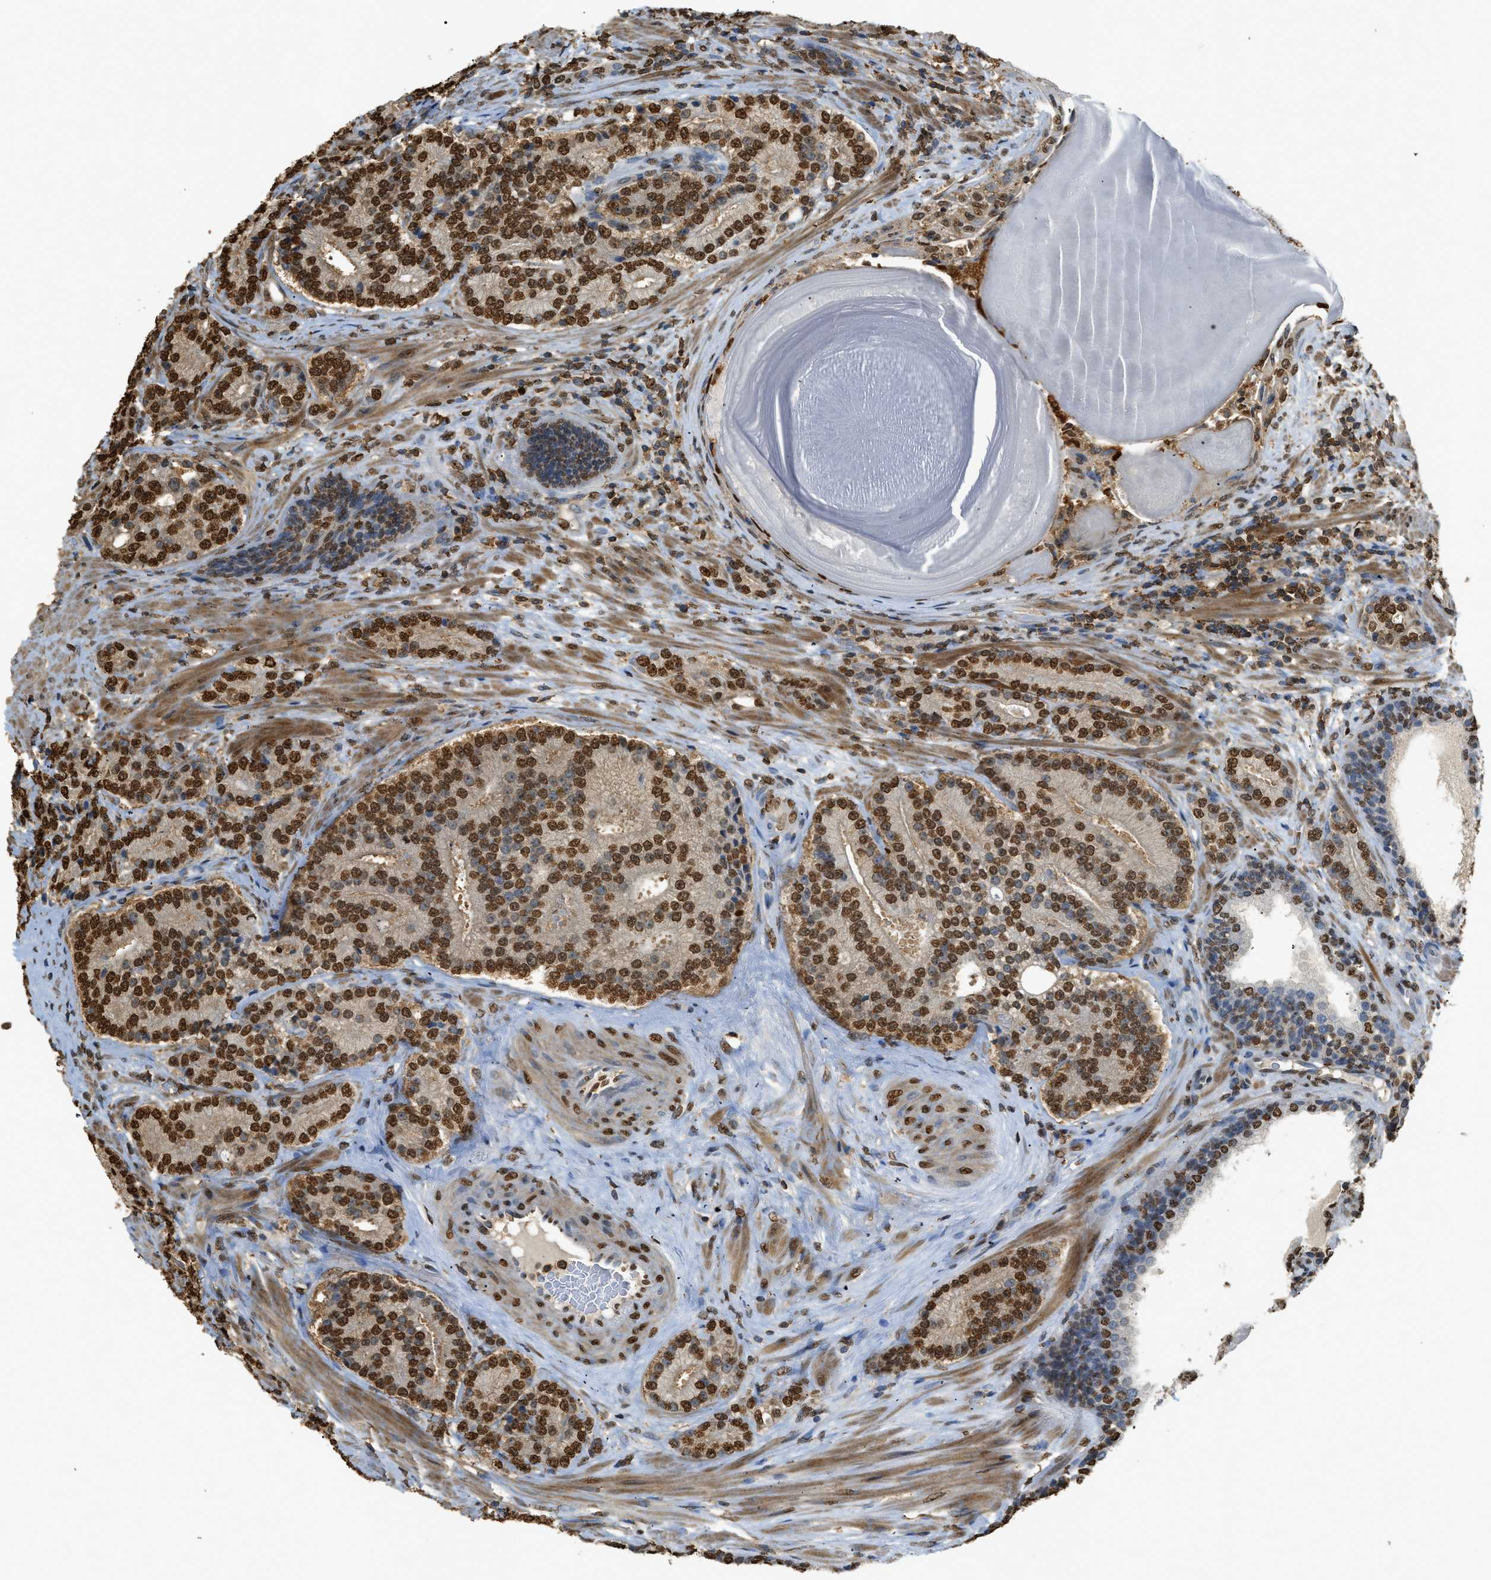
{"staining": {"intensity": "strong", "quantity": ">75%", "location": "nuclear"}, "tissue": "prostate cancer", "cell_type": "Tumor cells", "image_type": "cancer", "snomed": [{"axis": "morphology", "description": "Adenocarcinoma, High grade"}, {"axis": "topography", "description": "Prostate"}], "caption": "Prostate cancer (high-grade adenocarcinoma) stained for a protein shows strong nuclear positivity in tumor cells. The protein is shown in brown color, while the nuclei are stained blue.", "gene": "NR5A2", "patient": {"sex": "male", "age": 61}}